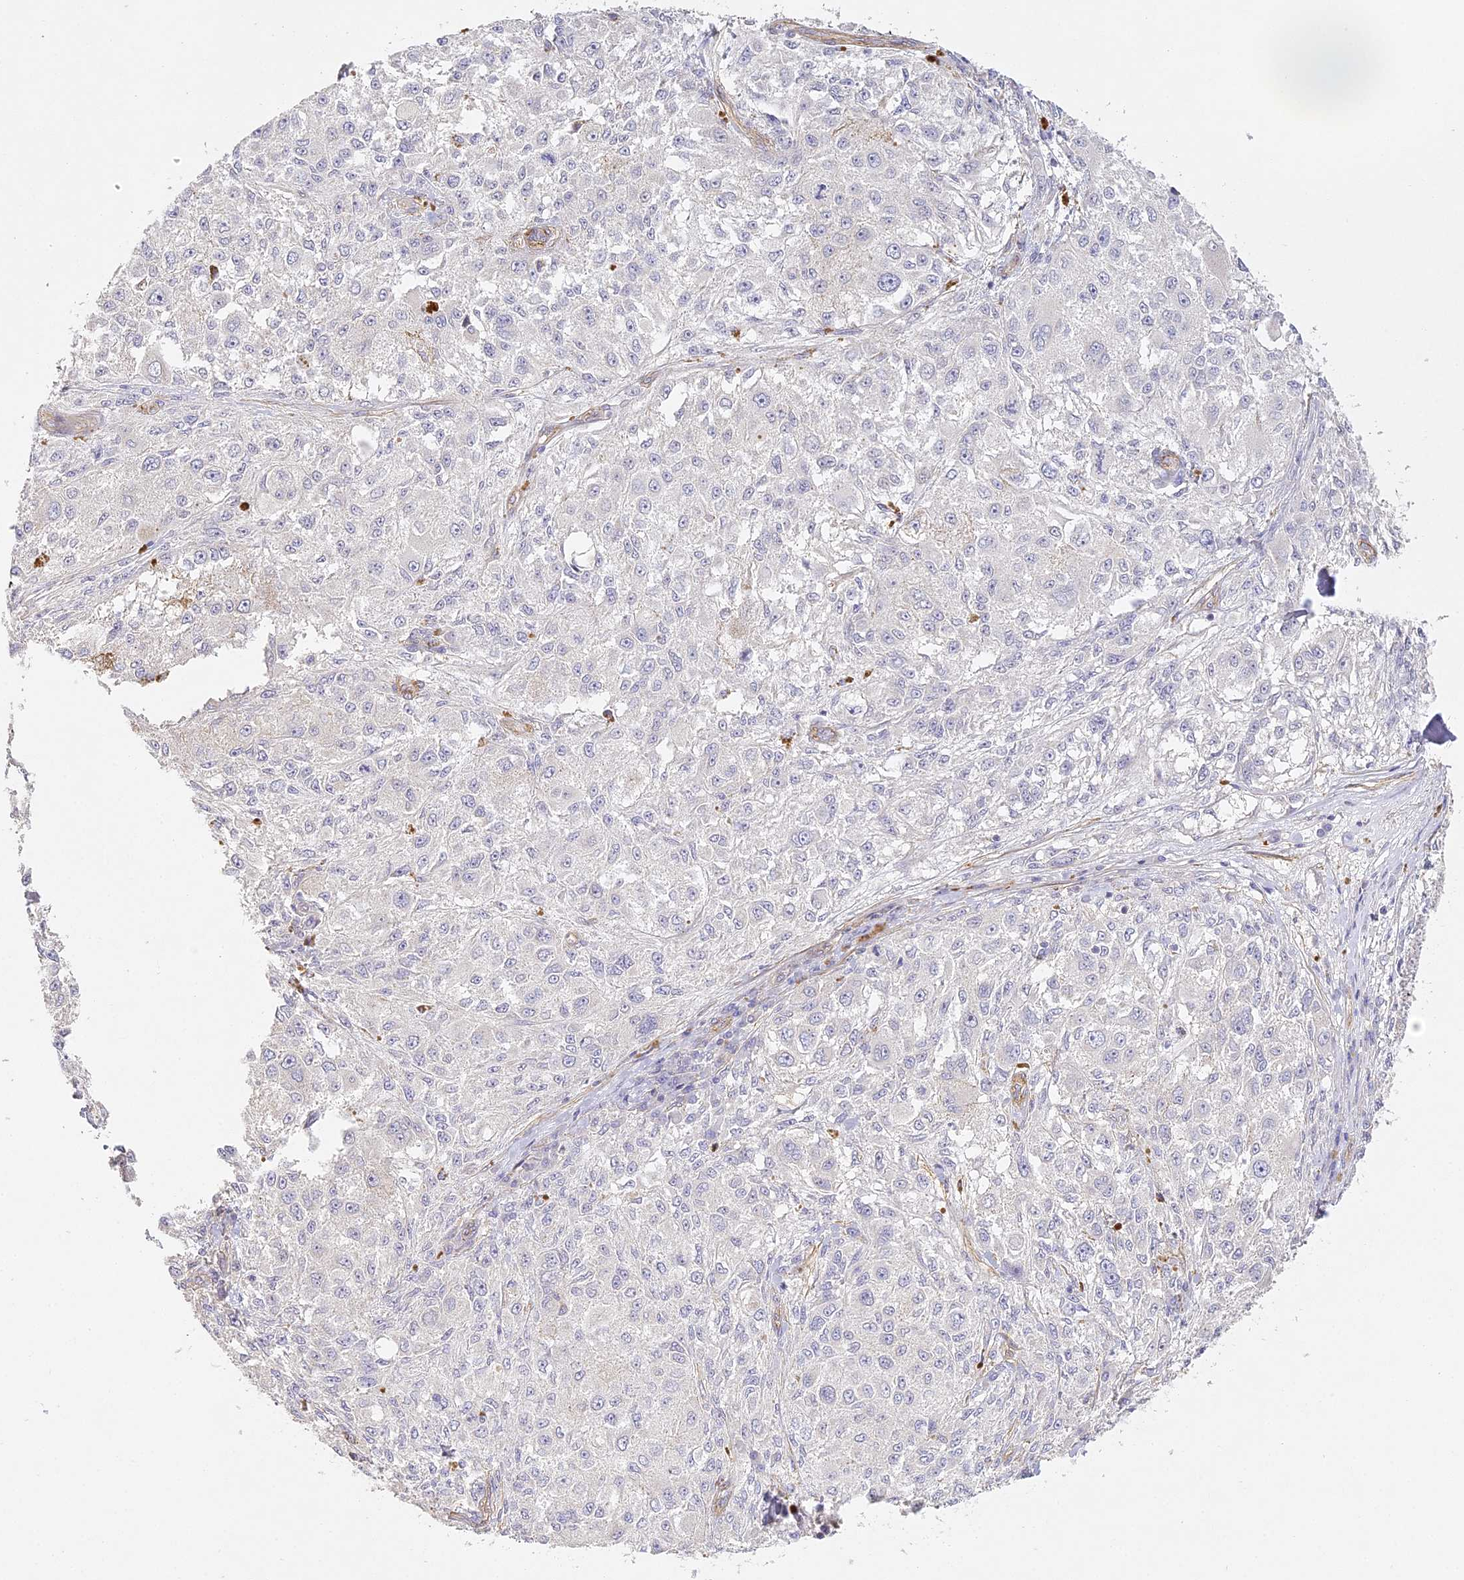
{"staining": {"intensity": "negative", "quantity": "none", "location": "none"}, "tissue": "melanoma", "cell_type": "Tumor cells", "image_type": "cancer", "snomed": [{"axis": "morphology", "description": "Necrosis, NOS"}, {"axis": "morphology", "description": "Malignant melanoma, NOS"}, {"axis": "topography", "description": "Skin"}], "caption": "This is an IHC image of human malignant melanoma. There is no expression in tumor cells.", "gene": "MED28", "patient": {"sex": "female", "age": 87}}